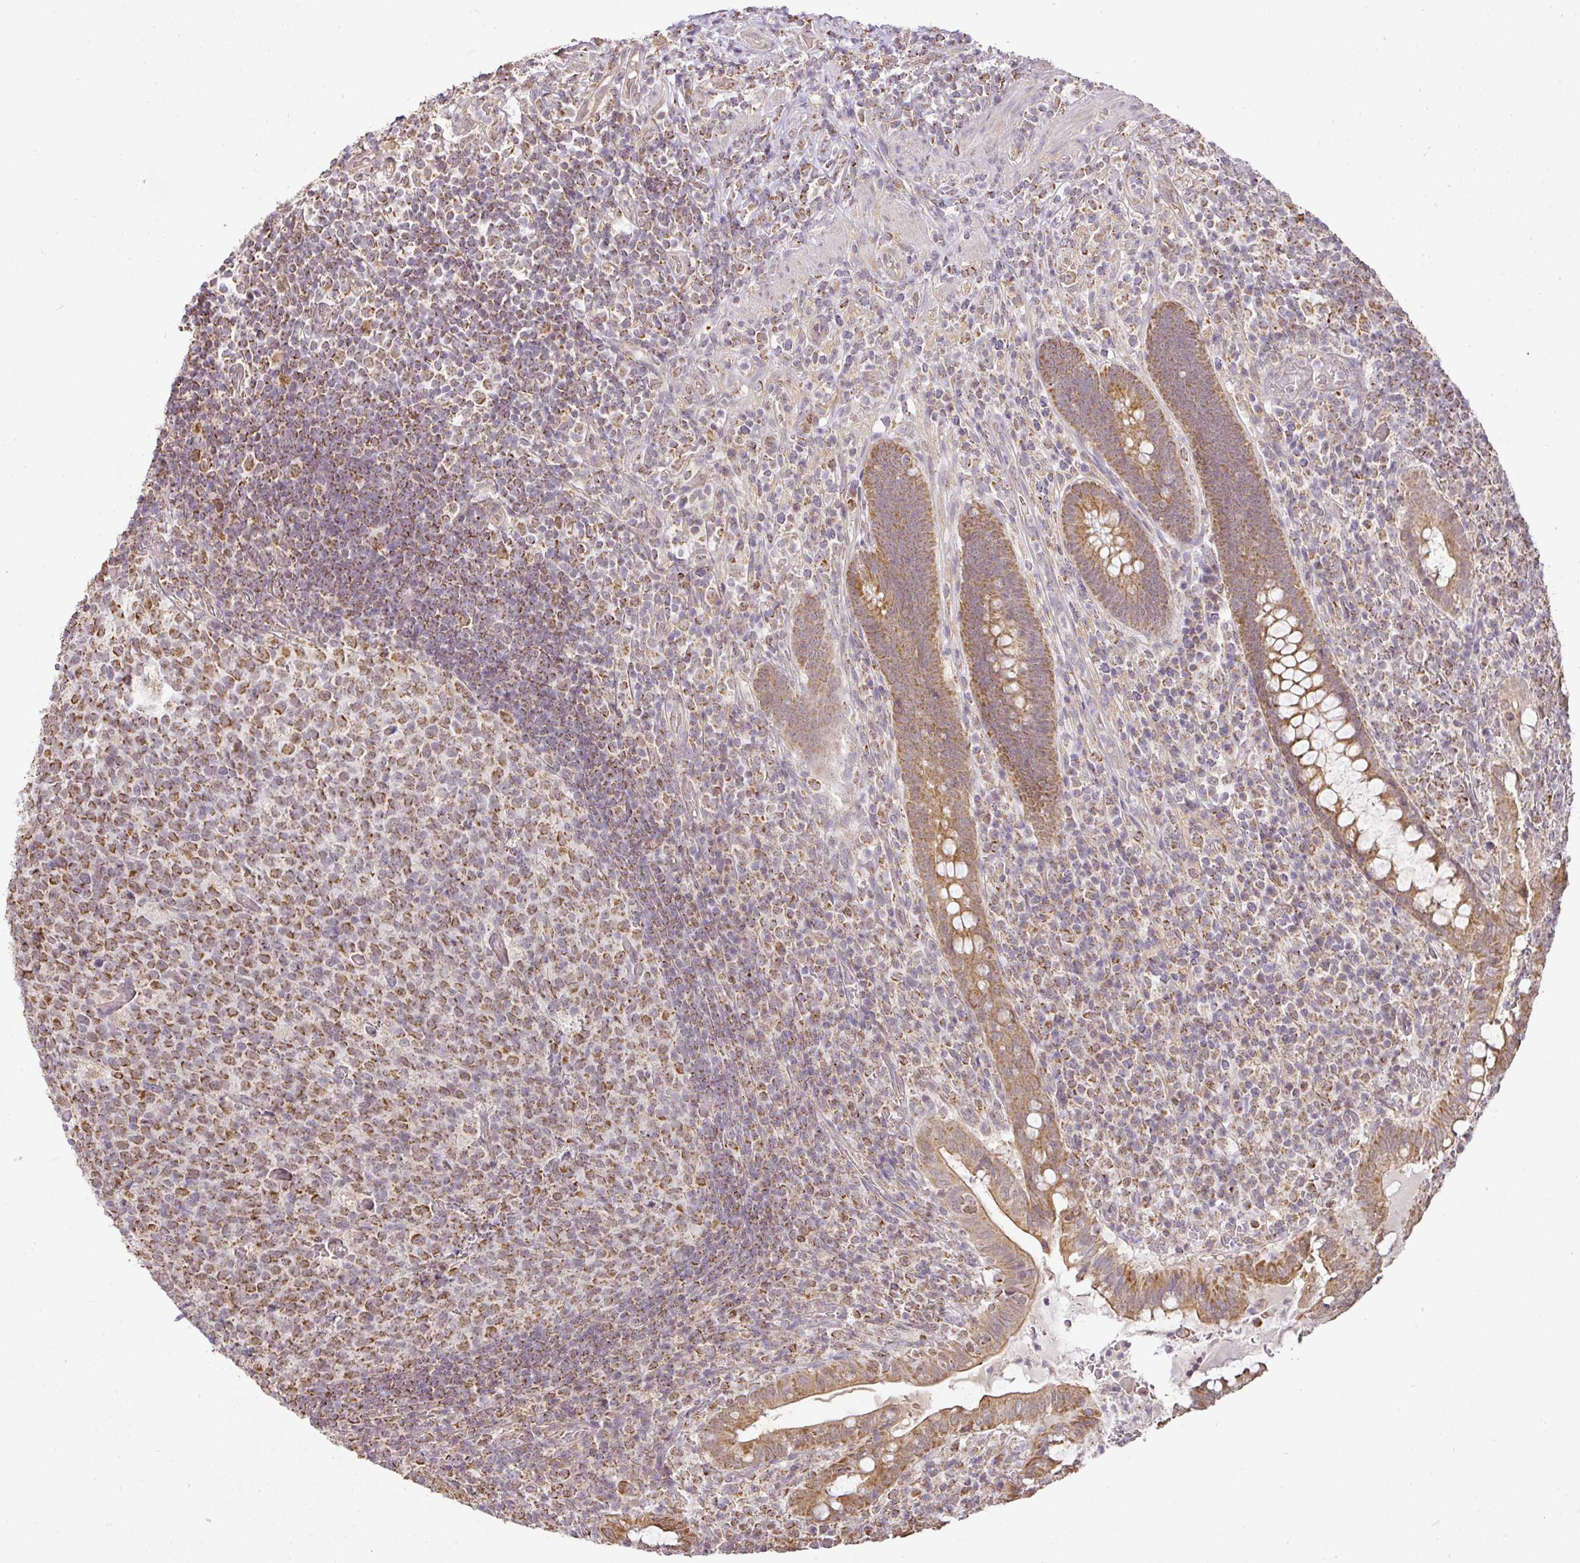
{"staining": {"intensity": "moderate", "quantity": ">75%", "location": "cytoplasmic/membranous"}, "tissue": "appendix", "cell_type": "Glandular cells", "image_type": "normal", "snomed": [{"axis": "morphology", "description": "Normal tissue, NOS"}, {"axis": "topography", "description": "Appendix"}], "caption": "Immunohistochemical staining of benign human appendix shows moderate cytoplasmic/membranous protein staining in approximately >75% of glandular cells. The staining was performed using DAB to visualize the protein expression in brown, while the nuclei were stained in blue with hematoxylin (Magnification: 20x).", "gene": "MYOM2", "patient": {"sex": "female", "age": 43}}